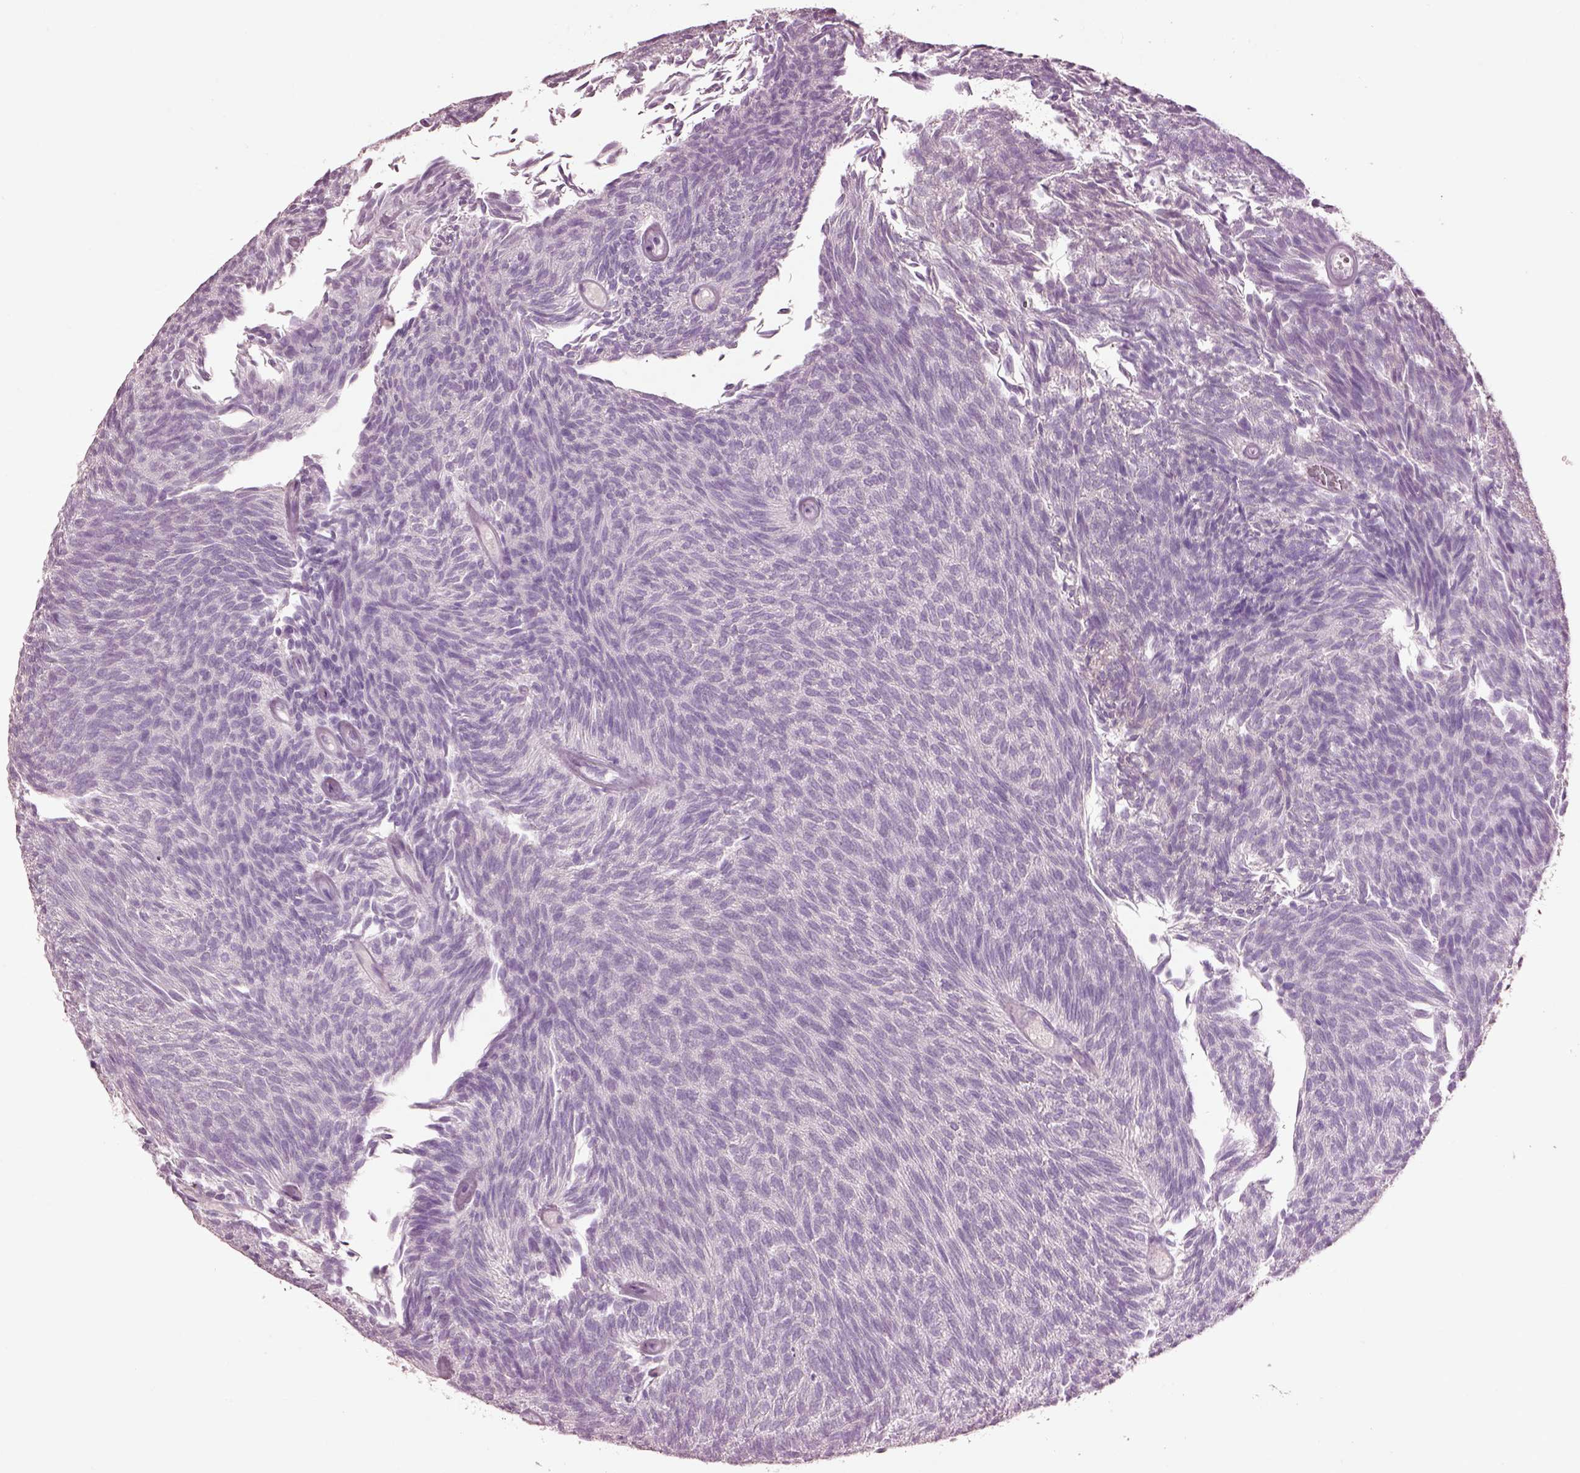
{"staining": {"intensity": "negative", "quantity": "none", "location": "none"}, "tissue": "urothelial cancer", "cell_type": "Tumor cells", "image_type": "cancer", "snomed": [{"axis": "morphology", "description": "Urothelial carcinoma, Low grade"}, {"axis": "topography", "description": "Urinary bladder"}], "caption": "Immunohistochemical staining of human low-grade urothelial carcinoma displays no significant staining in tumor cells.", "gene": "CLPSL1", "patient": {"sex": "male", "age": 77}}